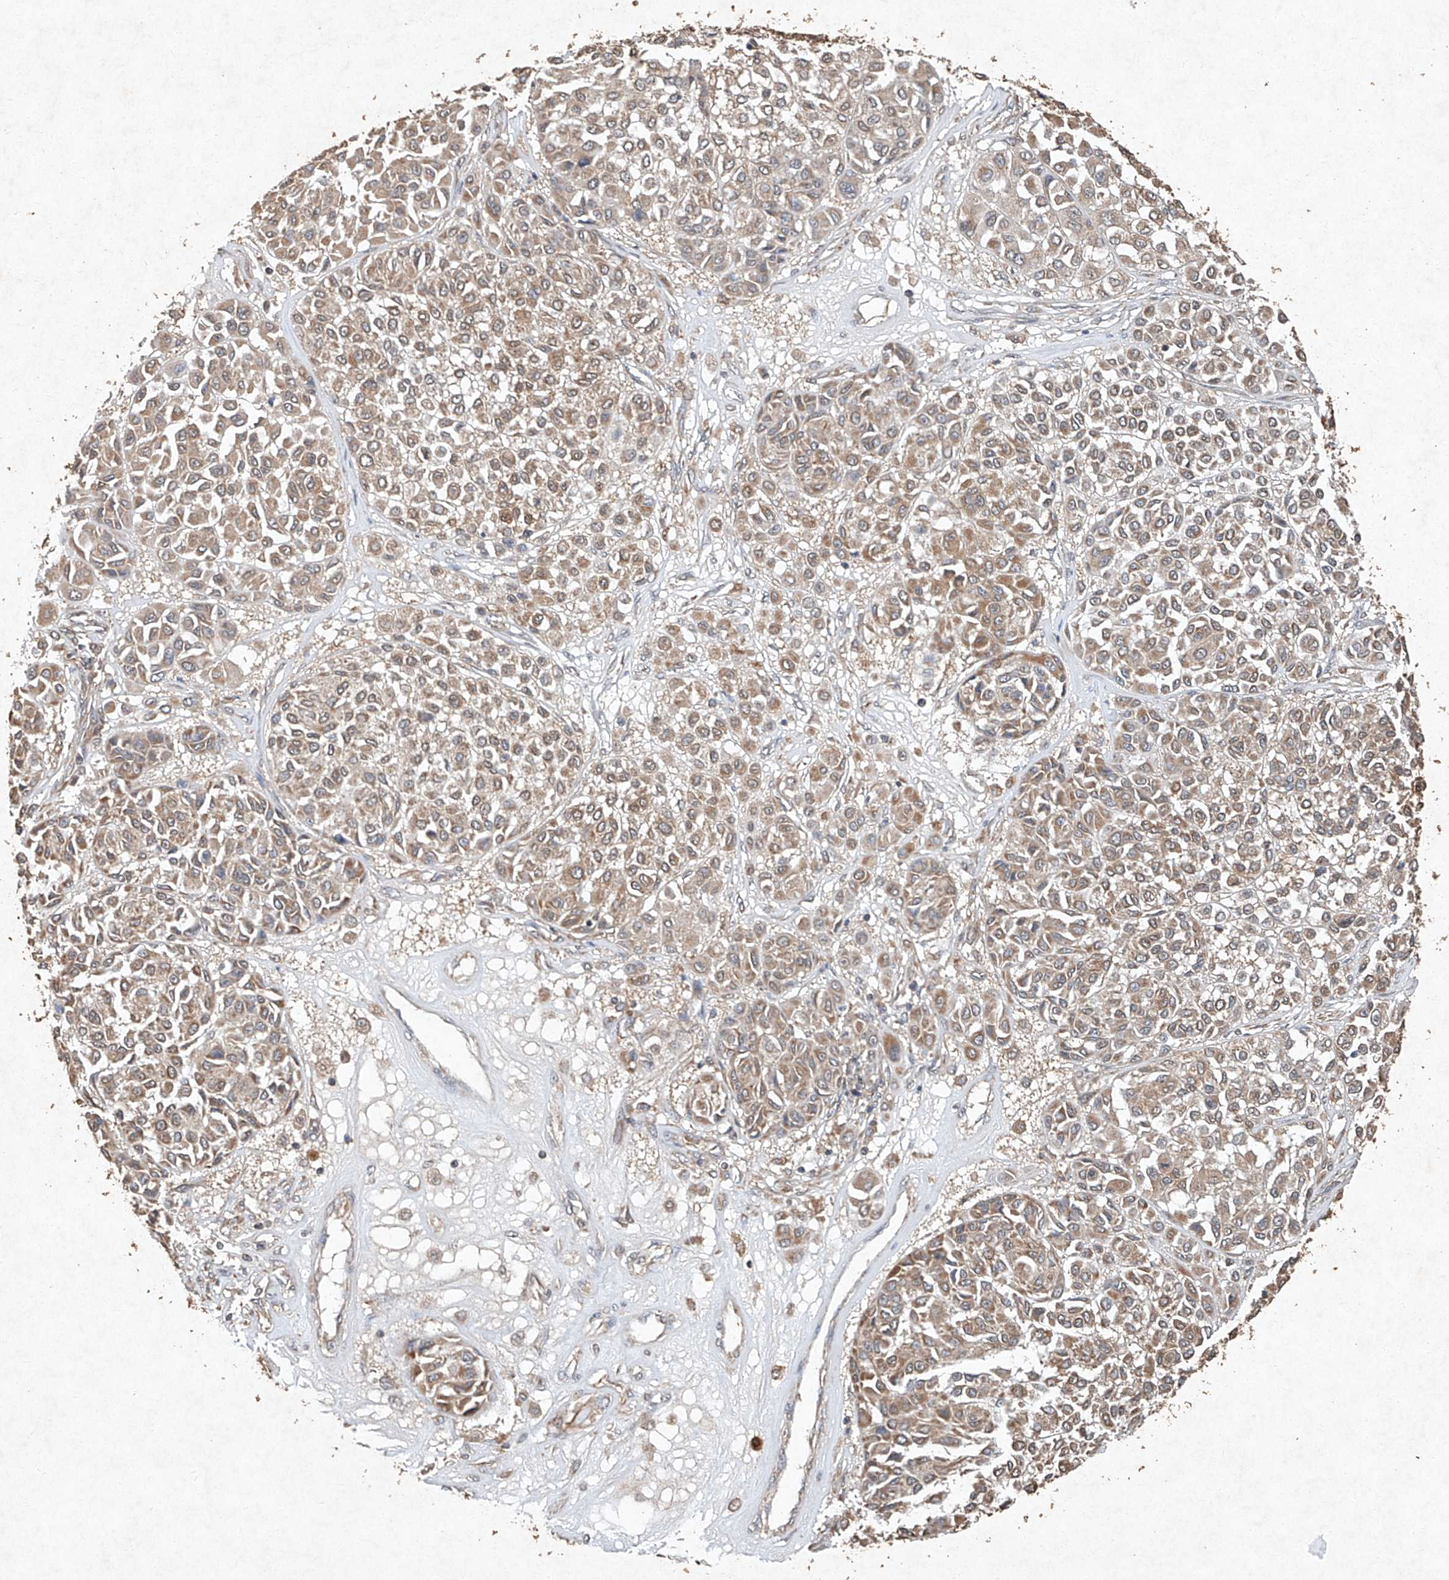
{"staining": {"intensity": "weak", "quantity": ">75%", "location": "cytoplasmic/membranous"}, "tissue": "melanoma", "cell_type": "Tumor cells", "image_type": "cancer", "snomed": [{"axis": "morphology", "description": "Malignant melanoma, Metastatic site"}, {"axis": "topography", "description": "Soft tissue"}], "caption": "Protein expression analysis of malignant melanoma (metastatic site) displays weak cytoplasmic/membranous expression in about >75% of tumor cells.", "gene": "STK3", "patient": {"sex": "male", "age": 41}}